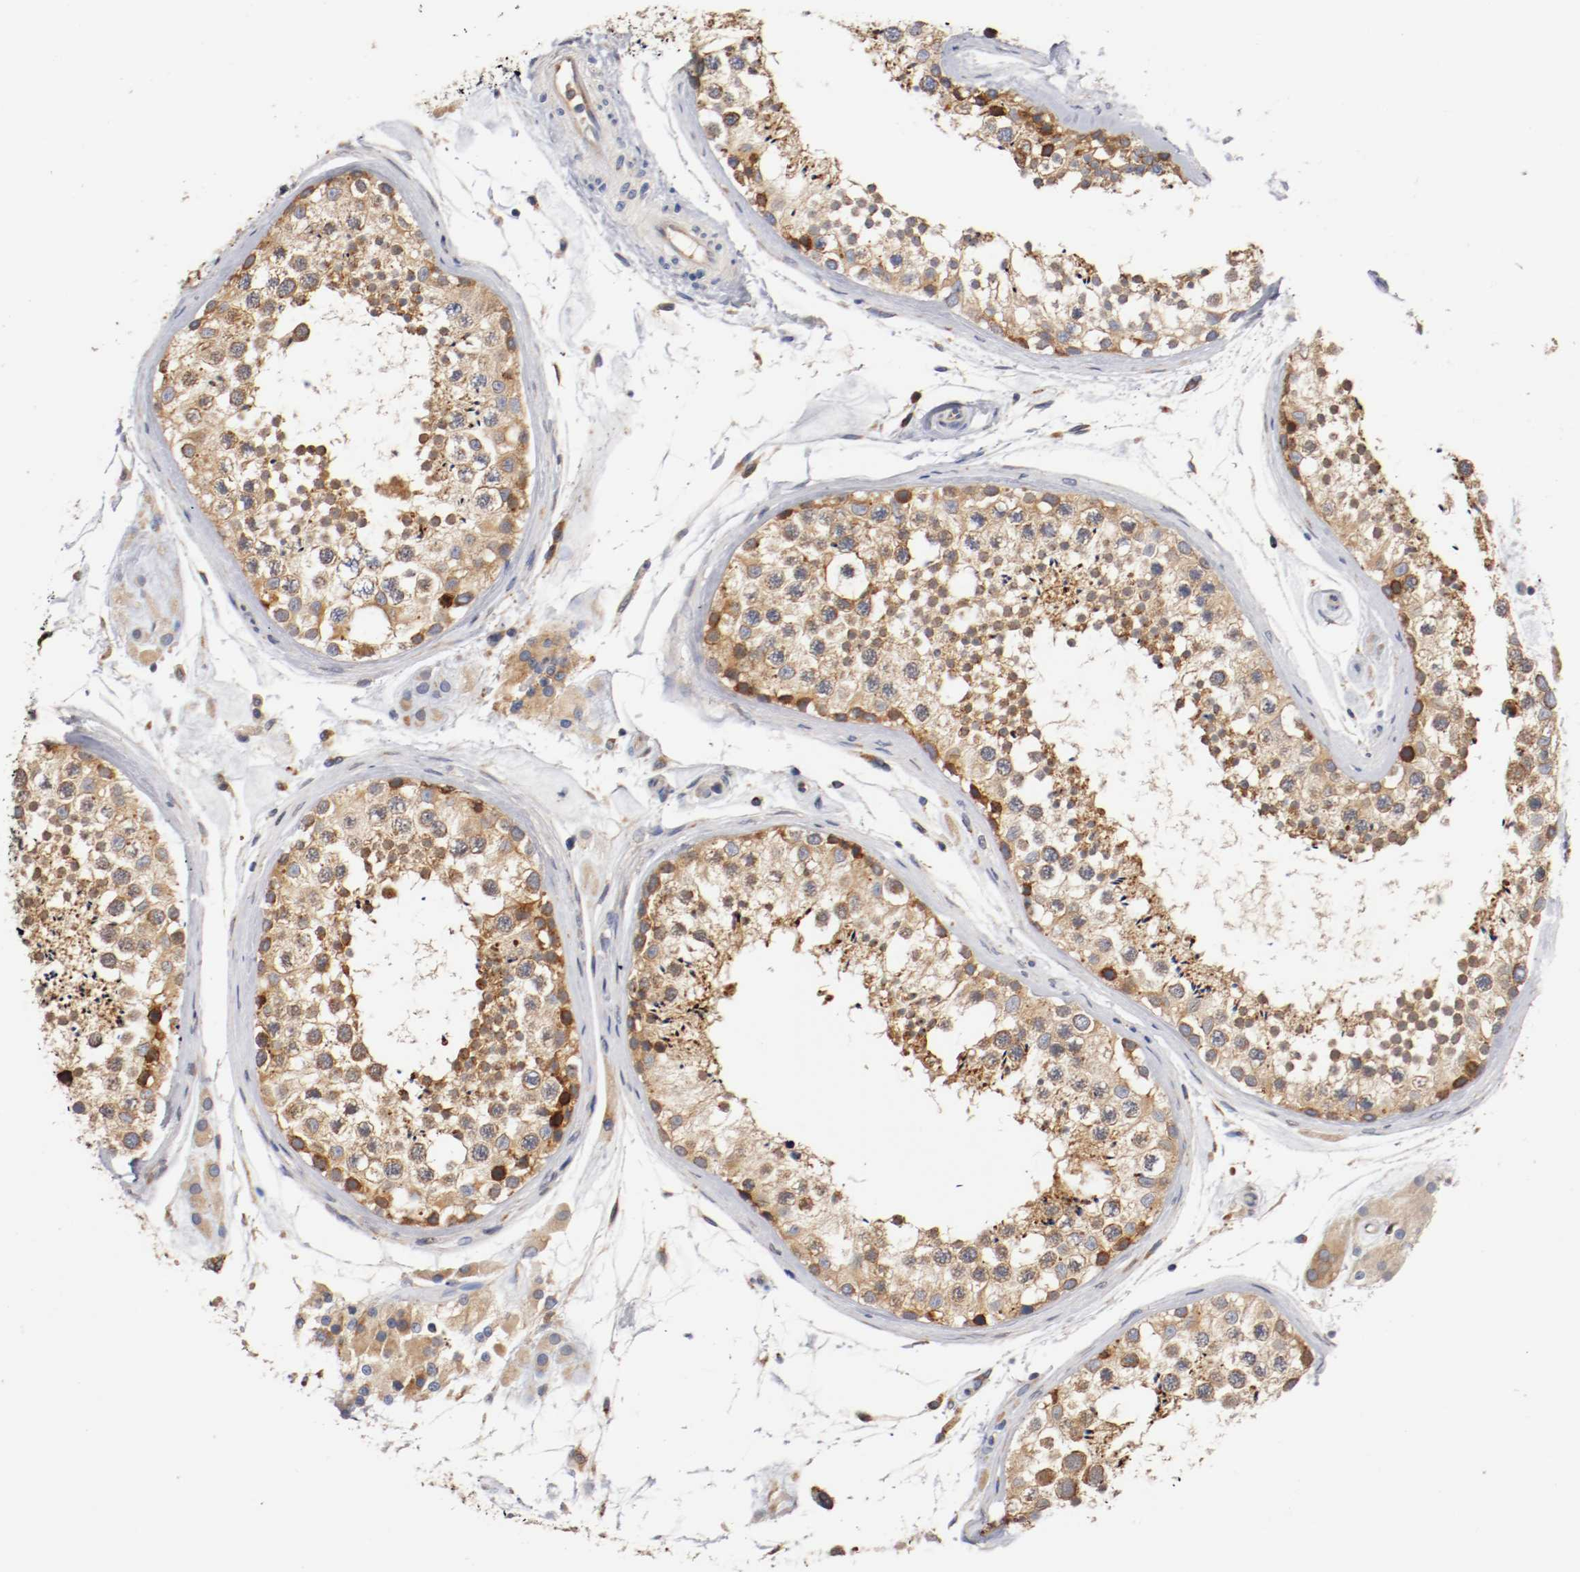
{"staining": {"intensity": "moderate", "quantity": ">75%", "location": "cytoplasmic/membranous,nuclear"}, "tissue": "testis", "cell_type": "Cells in seminiferous ducts", "image_type": "normal", "snomed": [{"axis": "morphology", "description": "Normal tissue, NOS"}, {"axis": "topography", "description": "Testis"}], "caption": "Immunohistochemical staining of unremarkable testis demonstrates >75% levels of moderate cytoplasmic/membranous,nuclear protein positivity in approximately >75% of cells in seminiferous ducts. The staining is performed using DAB brown chromogen to label protein expression. The nuclei are counter-stained blue using hematoxylin.", "gene": "TNFSF12", "patient": {"sex": "male", "age": 46}}